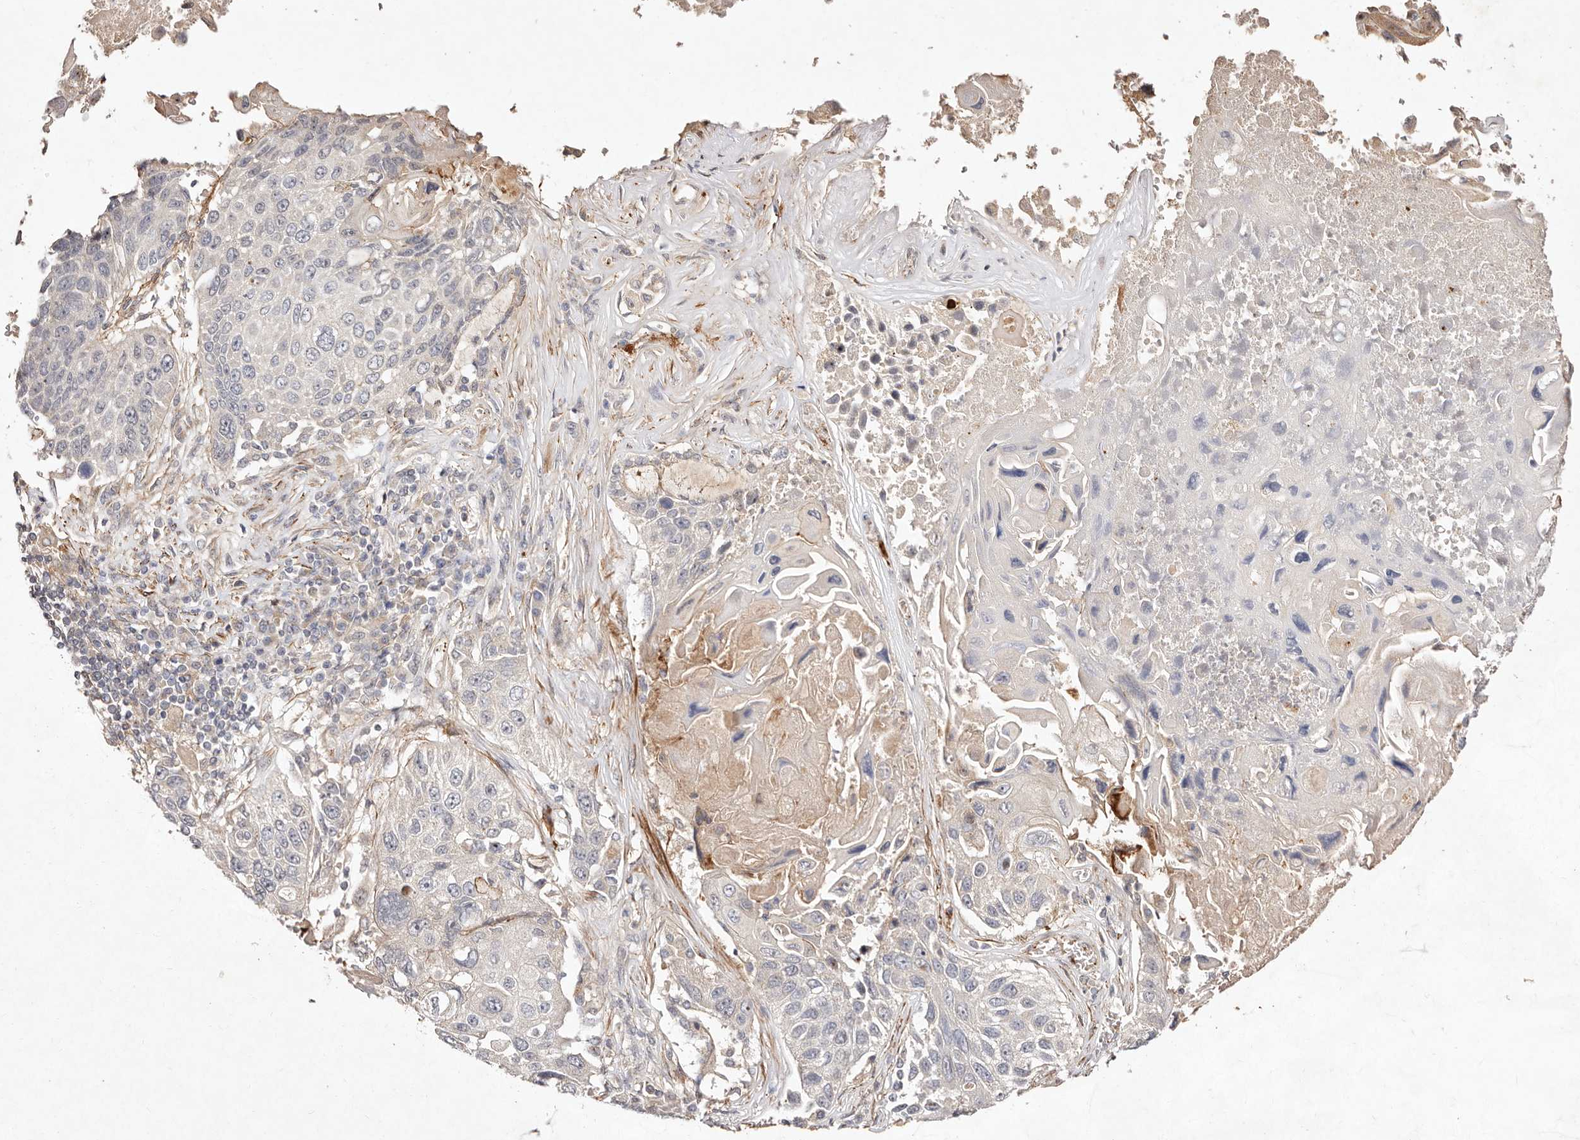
{"staining": {"intensity": "negative", "quantity": "none", "location": "none"}, "tissue": "lung cancer", "cell_type": "Tumor cells", "image_type": "cancer", "snomed": [{"axis": "morphology", "description": "Squamous cell carcinoma, NOS"}, {"axis": "topography", "description": "Lung"}], "caption": "Immunohistochemistry of lung cancer (squamous cell carcinoma) reveals no staining in tumor cells. Nuclei are stained in blue.", "gene": "MTMR11", "patient": {"sex": "male", "age": 61}}